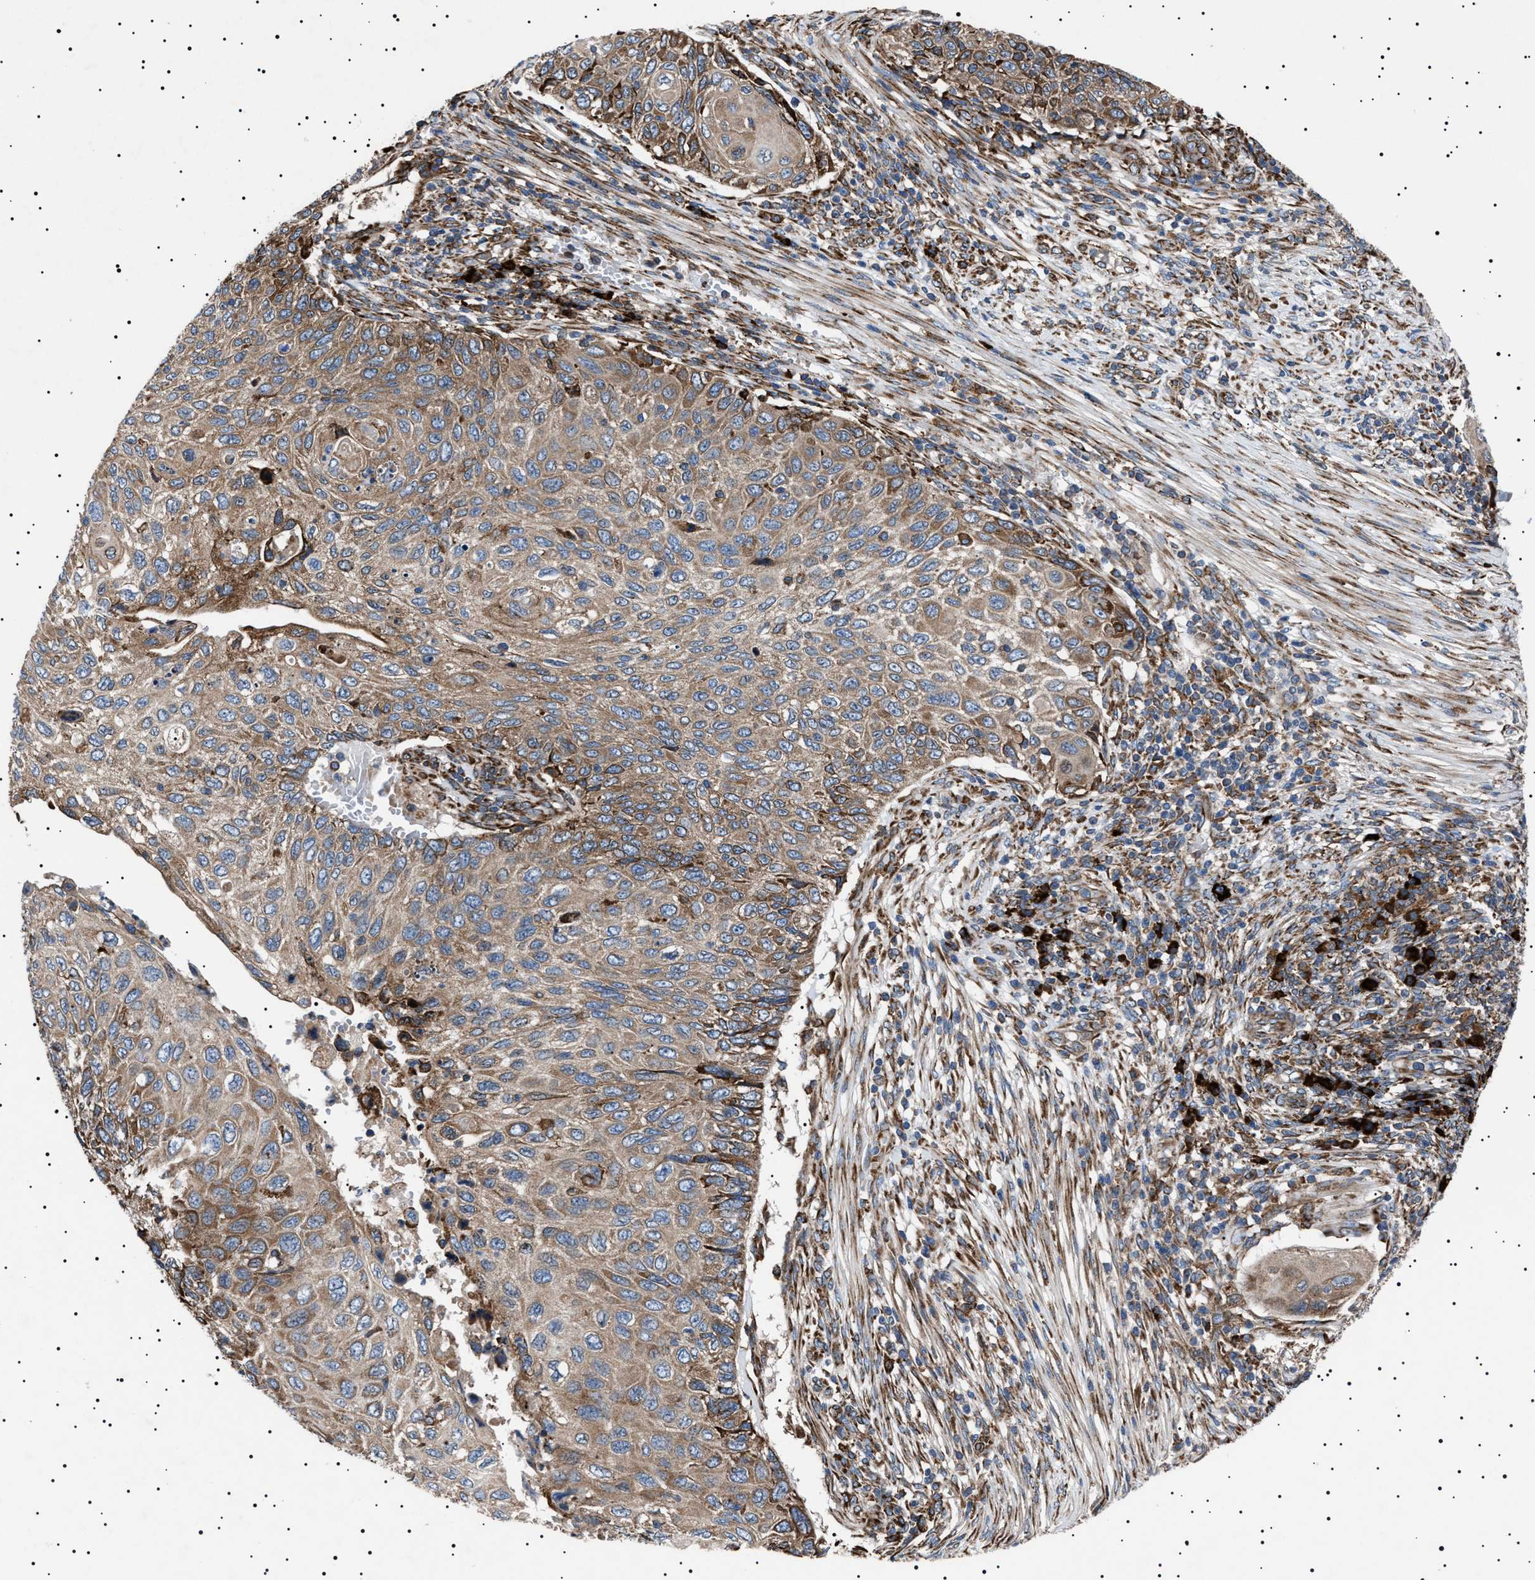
{"staining": {"intensity": "moderate", "quantity": ">75%", "location": "cytoplasmic/membranous"}, "tissue": "cervical cancer", "cell_type": "Tumor cells", "image_type": "cancer", "snomed": [{"axis": "morphology", "description": "Squamous cell carcinoma, NOS"}, {"axis": "topography", "description": "Cervix"}], "caption": "Immunohistochemistry (IHC) (DAB) staining of cervical cancer (squamous cell carcinoma) shows moderate cytoplasmic/membranous protein positivity in approximately >75% of tumor cells.", "gene": "TOP1MT", "patient": {"sex": "female", "age": 70}}